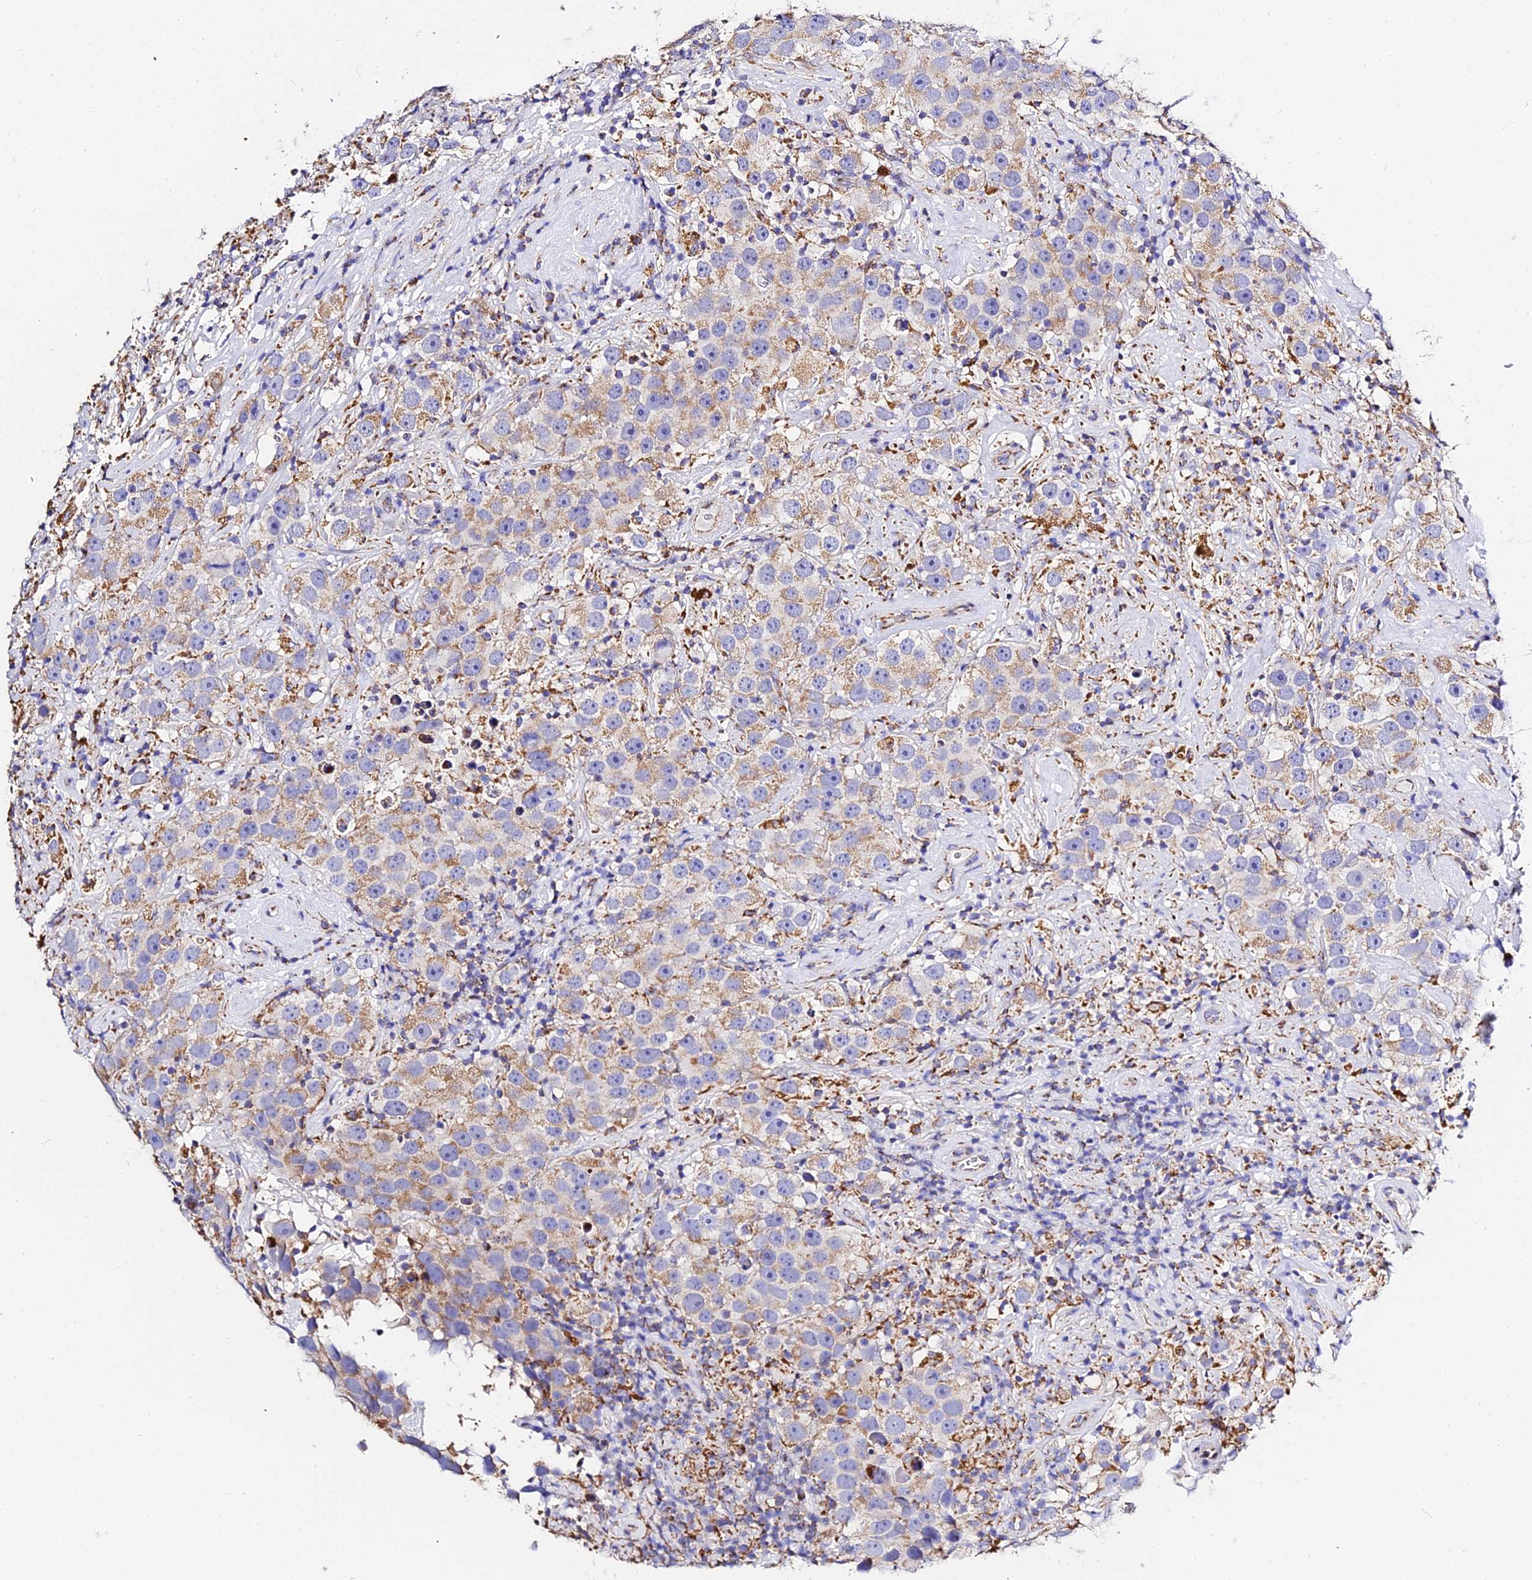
{"staining": {"intensity": "weak", "quantity": "25%-75%", "location": "cytoplasmic/membranous"}, "tissue": "testis cancer", "cell_type": "Tumor cells", "image_type": "cancer", "snomed": [{"axis": "morphology", "description": "Seminoma, NOS"}, {"axis": "topography", "description": "Testis"}], "caption": "The immunohistochemical stain labels weak cytoplasmic/membranous positivity in tumor cells of testis cancer tissue.", "gene": "ZNF573", "patient": {"sex": "male", "age": 49}}